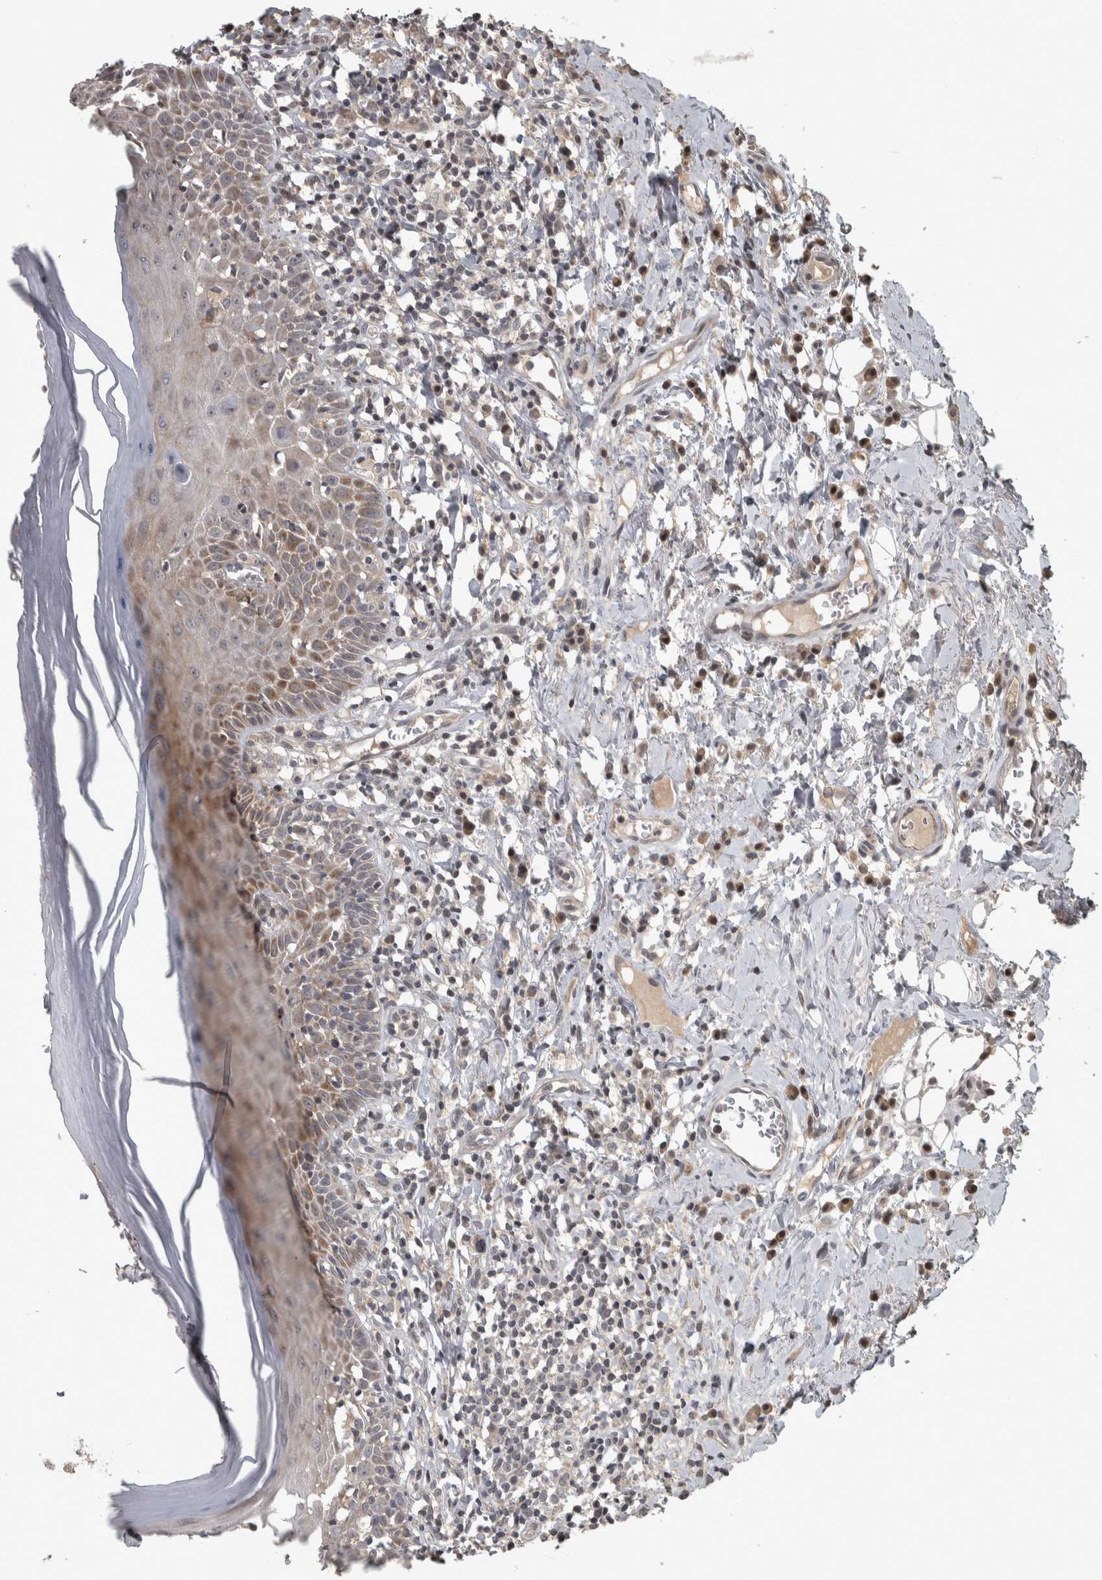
{"staining": {"intensity": "moderate", "quantity": "25%-75%", "location": "cytoplasmic/membranous"}, "tissue": "oral mucosa", "cell_type": "Squamous epithelial cells", "image_type": "normal", "snomed": [{"axis": "morphology", "description": "Normal tissue, NOS"}, {"axis": "topography", "description": "Oral tissue"}], "caption": "Benign oral mucosa exhibits moderate cytoplasmic/membranous expression in approximately 25%-75% of squamous epithelial cells Using DAB (brown) and hematoxylin (blue) stains, captured at high magnification using brightfield microscopy..", "gene": "ERAL1", "patient": {"sex": "male", "age": 82}}